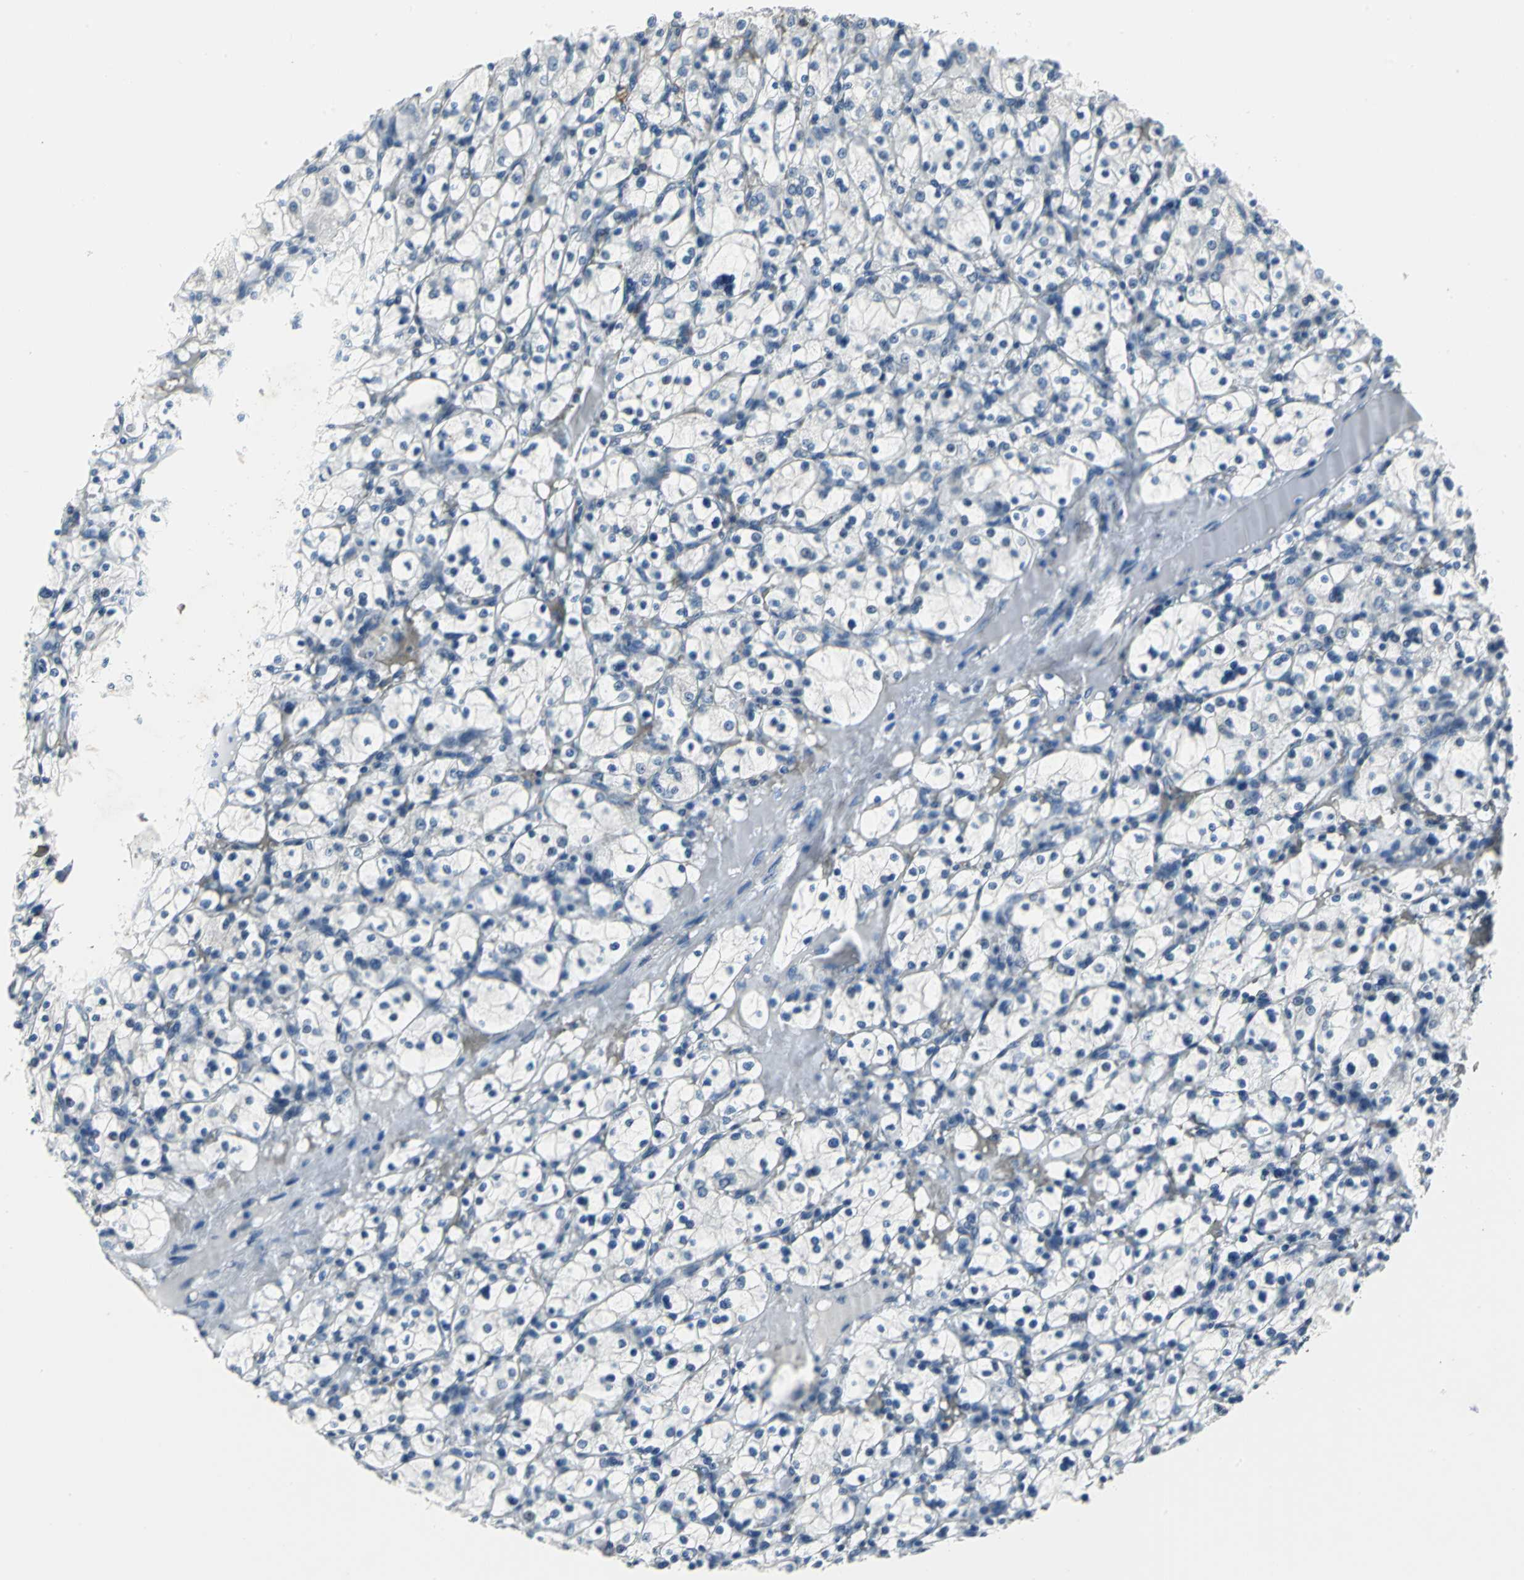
{"staining": {"intensity": "weak", "quantity": ">75%", "location": "nuclear"}, "tissue": "renal cancer", "cell_type": "Tumor cells", "image_type": "cancer", "snomed": [{"axis": "morphology", "description": "Adenocarcinoma, NOS"}, {"axis": "topography", "description": "Kidney"}], "caption": "This photomicrograph shows immunohistochemistry (IHC) staining of renal cancer (adenocarcinoma), with low weak nuclear expression in about >75% of tumor cells.", "gene": "GLI3", "patient": {"sex": "female", "age": 83}}